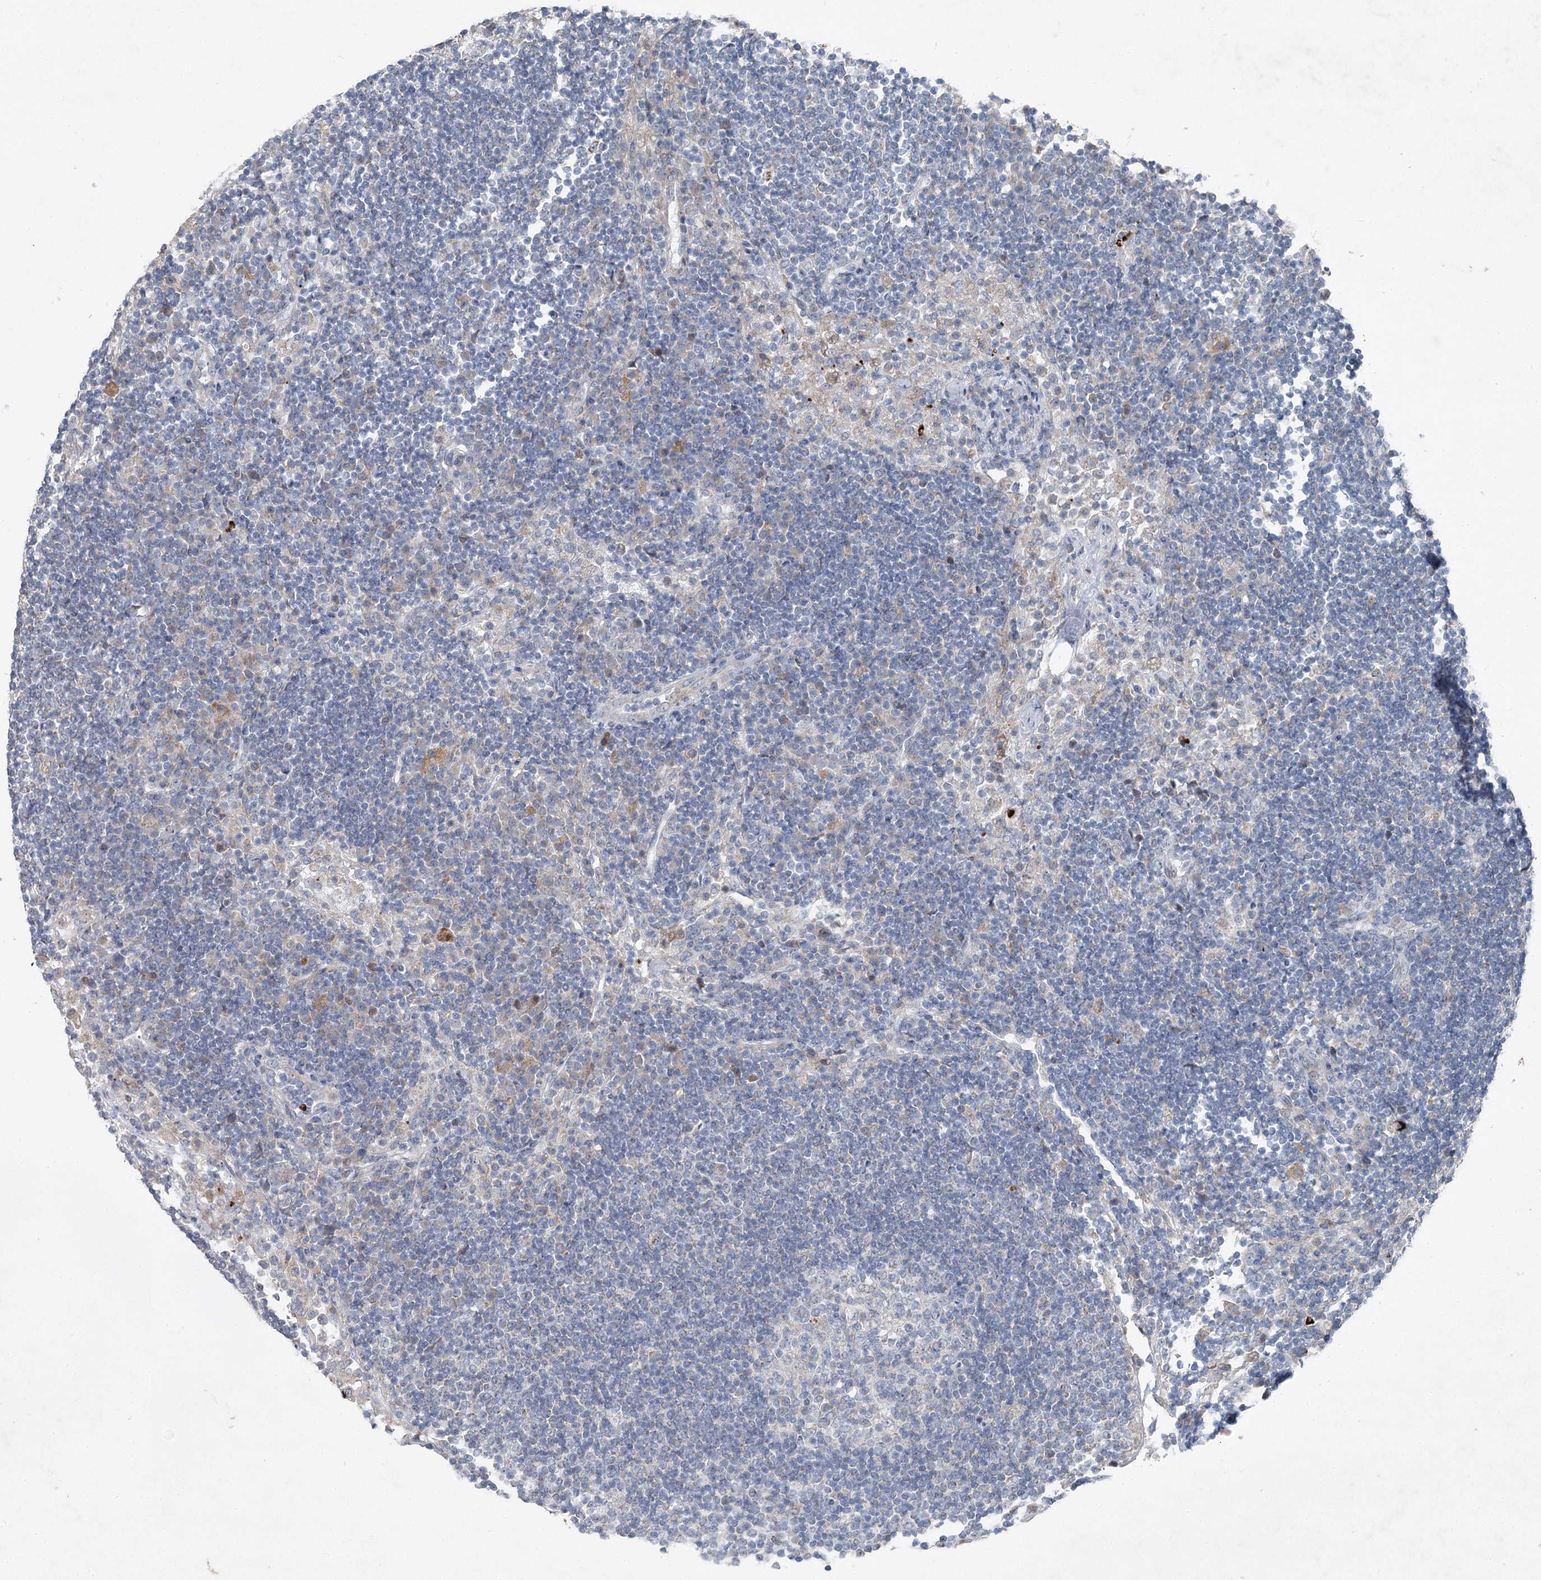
{"staining": {"intensity": "negative", "quantity": "none", "location": "none"}, "tissue": "lymph node", "cell_type": "Germinal center cells", "image_type": "normal", "snomed": [{"axis": "morphology", "description": "Normal tissue, NOS"}, {"axis": "topography", "description": "Lymph node"}], "caption": "The immunohistochemistry image has no significant positivity in germinal center cells of lymph node.", "gene": "ENSG00000285330", "patient": {"sex": "female", "age": 53}}